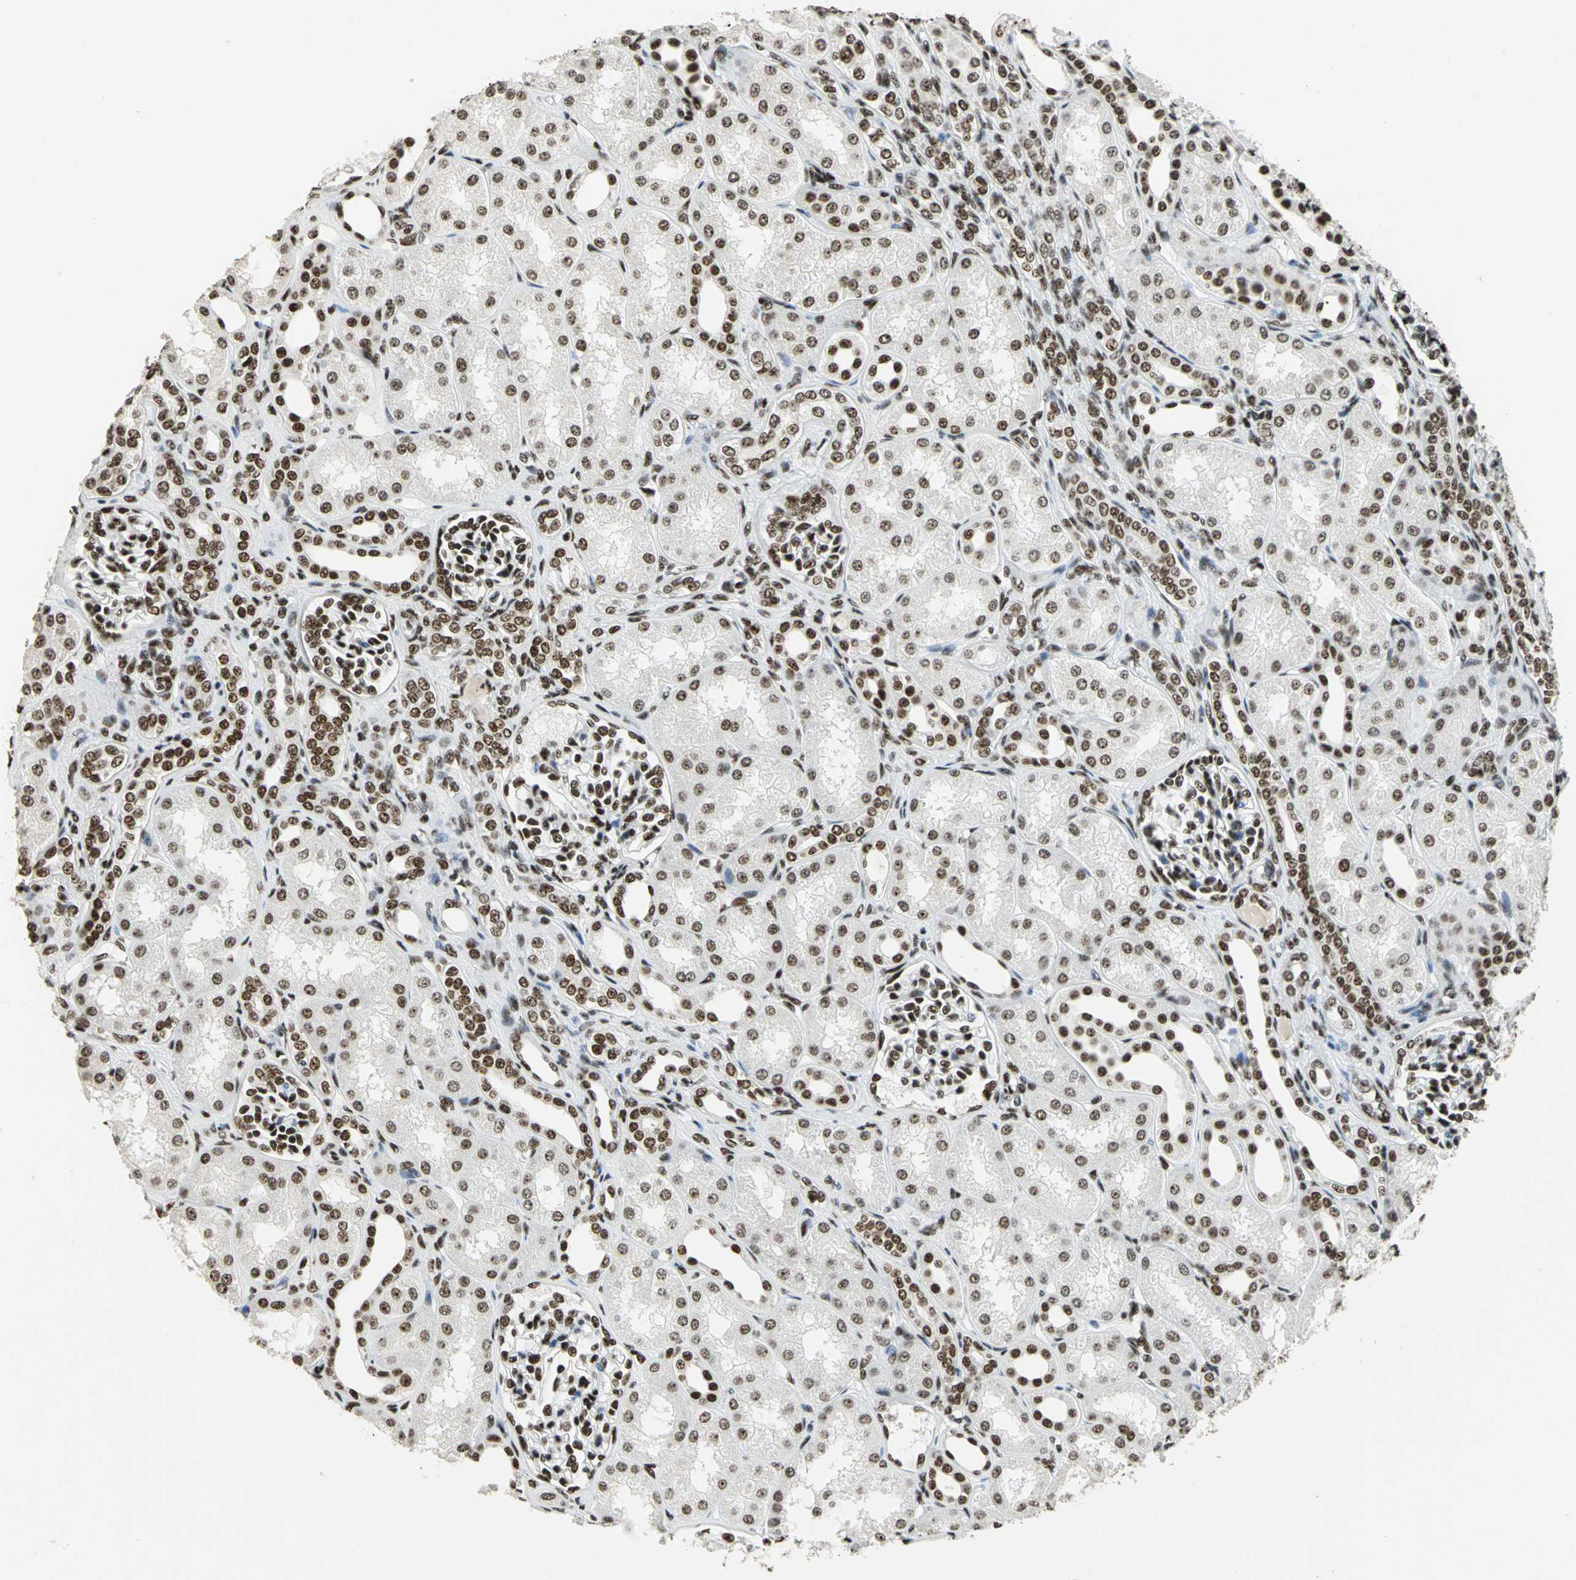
{"staining": {"intensity": "strong", "quantity": ">75%", "location": "nuclear"}, "tissue": "kidney", "cell_type": "Cells in glomeruli", "image_type": "normal", "snomed": [{"axis": "morphology", "description": "Normal tissue, NOS"}, {"axis": "topography", "description": "Kidney"}], "caption": "Immunohistochemical staining of unremarkable kidney exhibits strong nuclear protein expression in approximately >75% of cells in glomeruli.", "gene": "UBTF", "patient": {"sex": "male", "age": 7}}